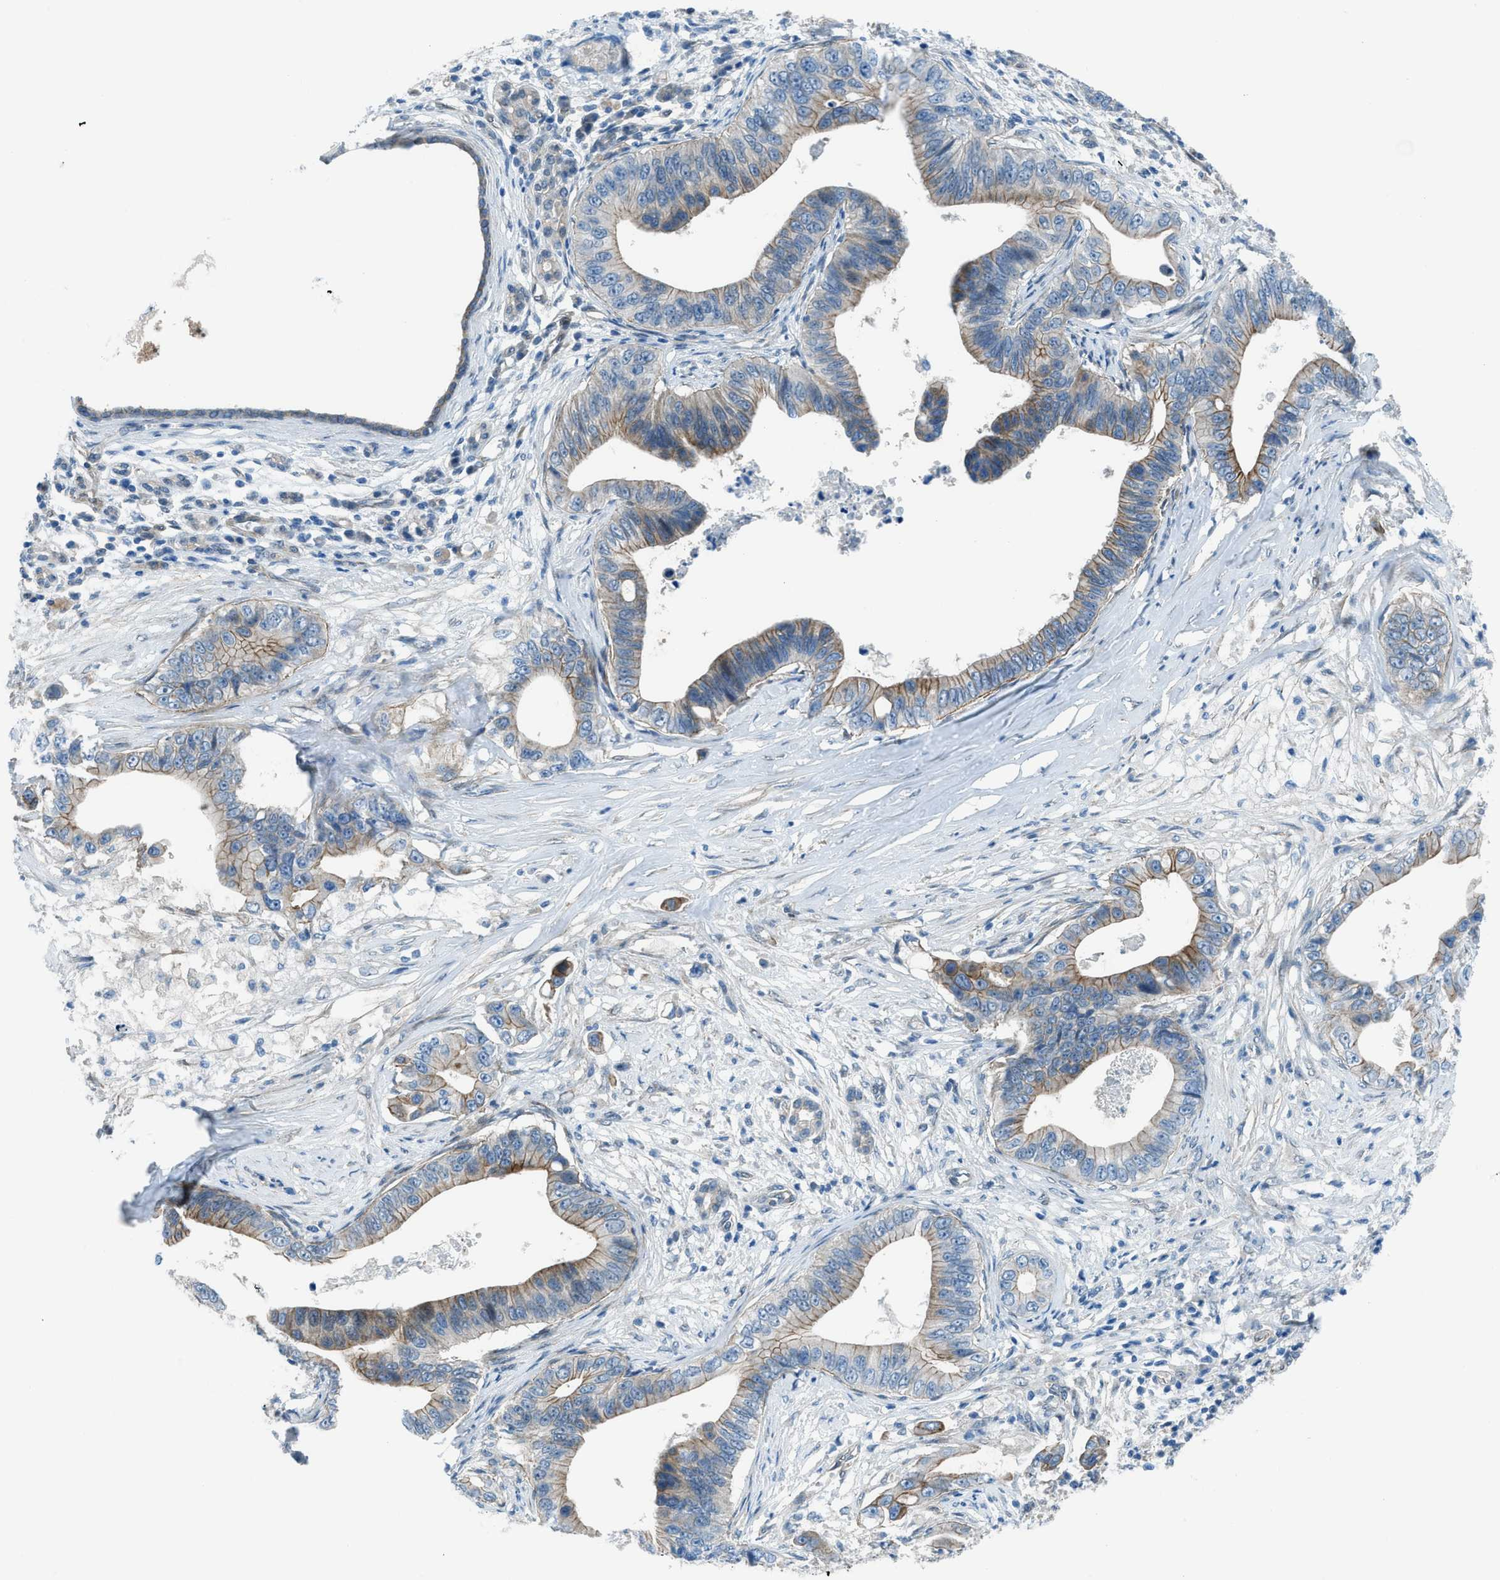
{"staining": {"intensity": "moderate", "quantity": "25%-75%", "location": "cytoplasmic/membranous"}, "tissue": "pancreatic cancer", "cell_type": "Tumor cells", "image_type": "cancer", "snomed": [{"axis": "morphology", "description": "Adenocarcinoma, NOS"}, {"axis": "topography", "description": "Pancreas"}], "caption": "Immunohistochemical staining of human pancreatic cancer (adenocarcinoma) reveals medium levels of moderate cytoplasmic/membranous protein expression in approximately 25%-75% of tumor cells. (Brightfield microscopy of DAB IHC at high magnification).", "gene": "PRKN", "patient": {"sex": "male", "age": 77}}